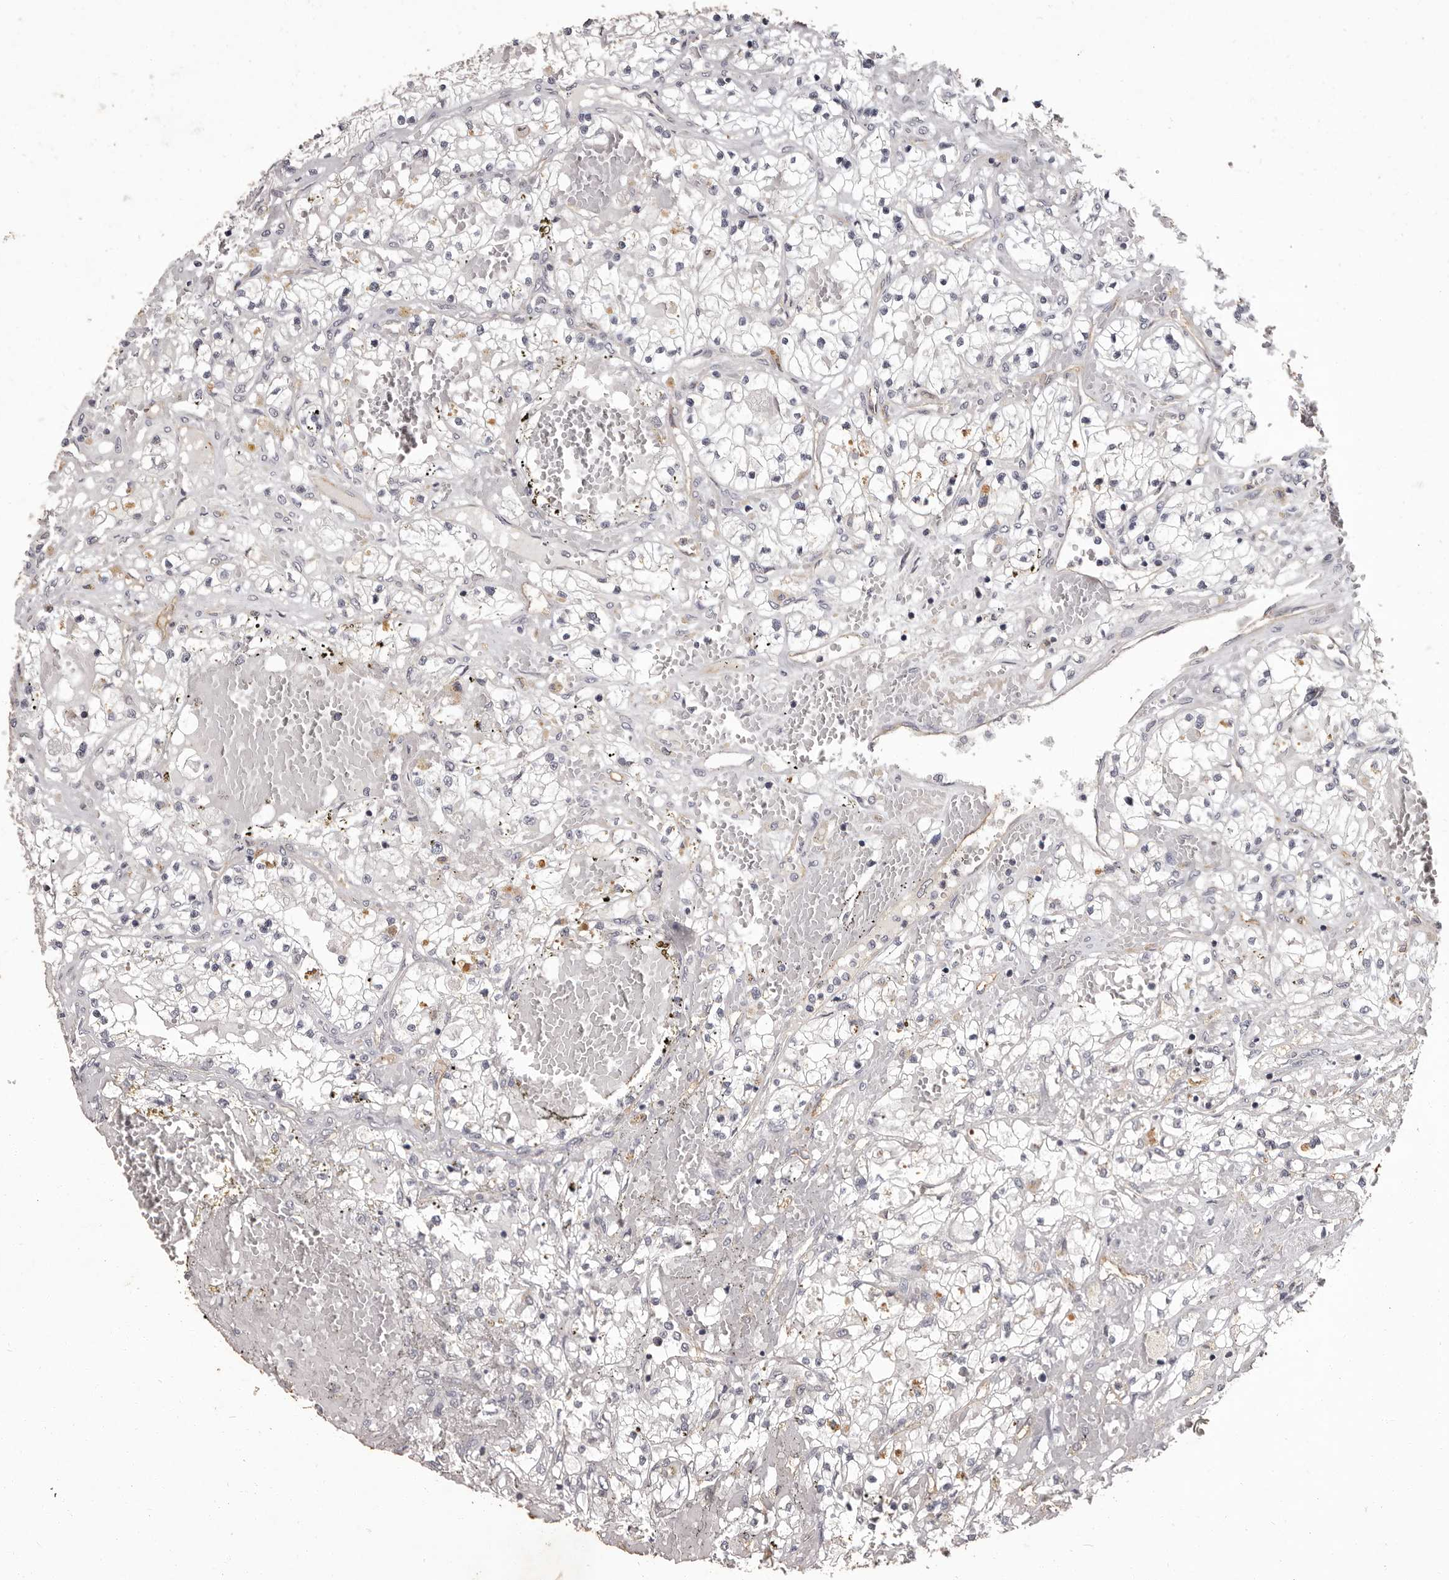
{"staining": {"intensity": "negative", "quantity": "none", "location": "none"}, "tissue": "renal cancer", "cell_type": "Tumor cells", "image_type": "cancer", "snomed": [{"axis": "morphology", "description": "Normal tissue, NOS"}, {"axis": "morphology", "description": "Adenocarcinoma, NOS"}, {"axis": "topography", "description": "Kidney"}], "caption": "Tumor cells show no significant protein staining in adenocarcinoma (renal).", "gene": "GPR78", "patient": {"sex": "male", "age": 68}}